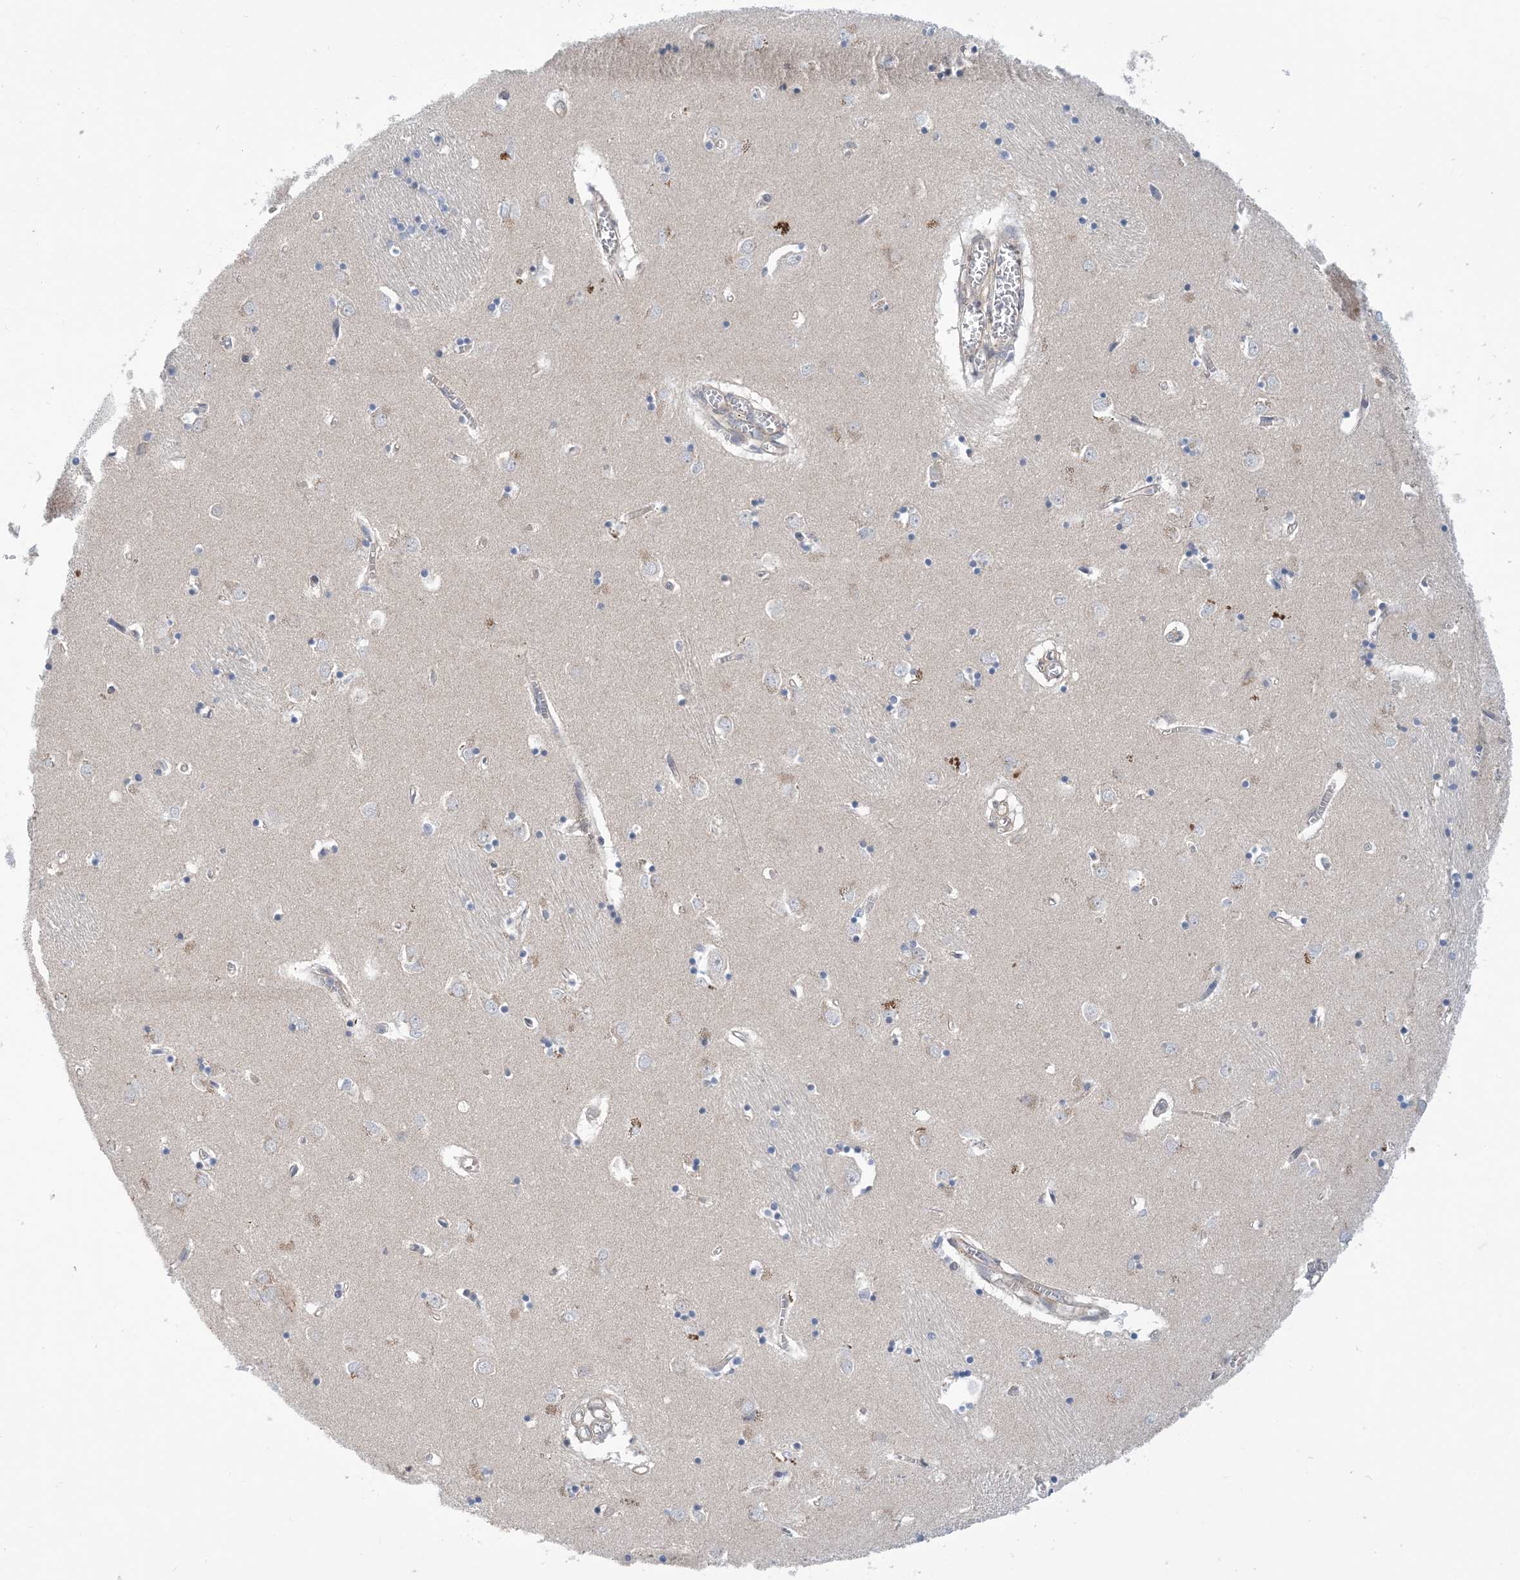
{"staining": {"intensity": "negative", "quantity": "none", "location": "none"}, "tissue": "caudate", "cell_type": "Glial cells", "image_type": "normal", "snomed": [{"axis": "morphology", "description": "Normal tissue, NOS"}, {"axis": "topography", "description": "Lateral ventricle wall"}], "caption": "IHC of unremarkable human caudate exhibits no staining in glial cells.", "gene": "EHBP1", "patient": {"sex": "male", "age": 70}}